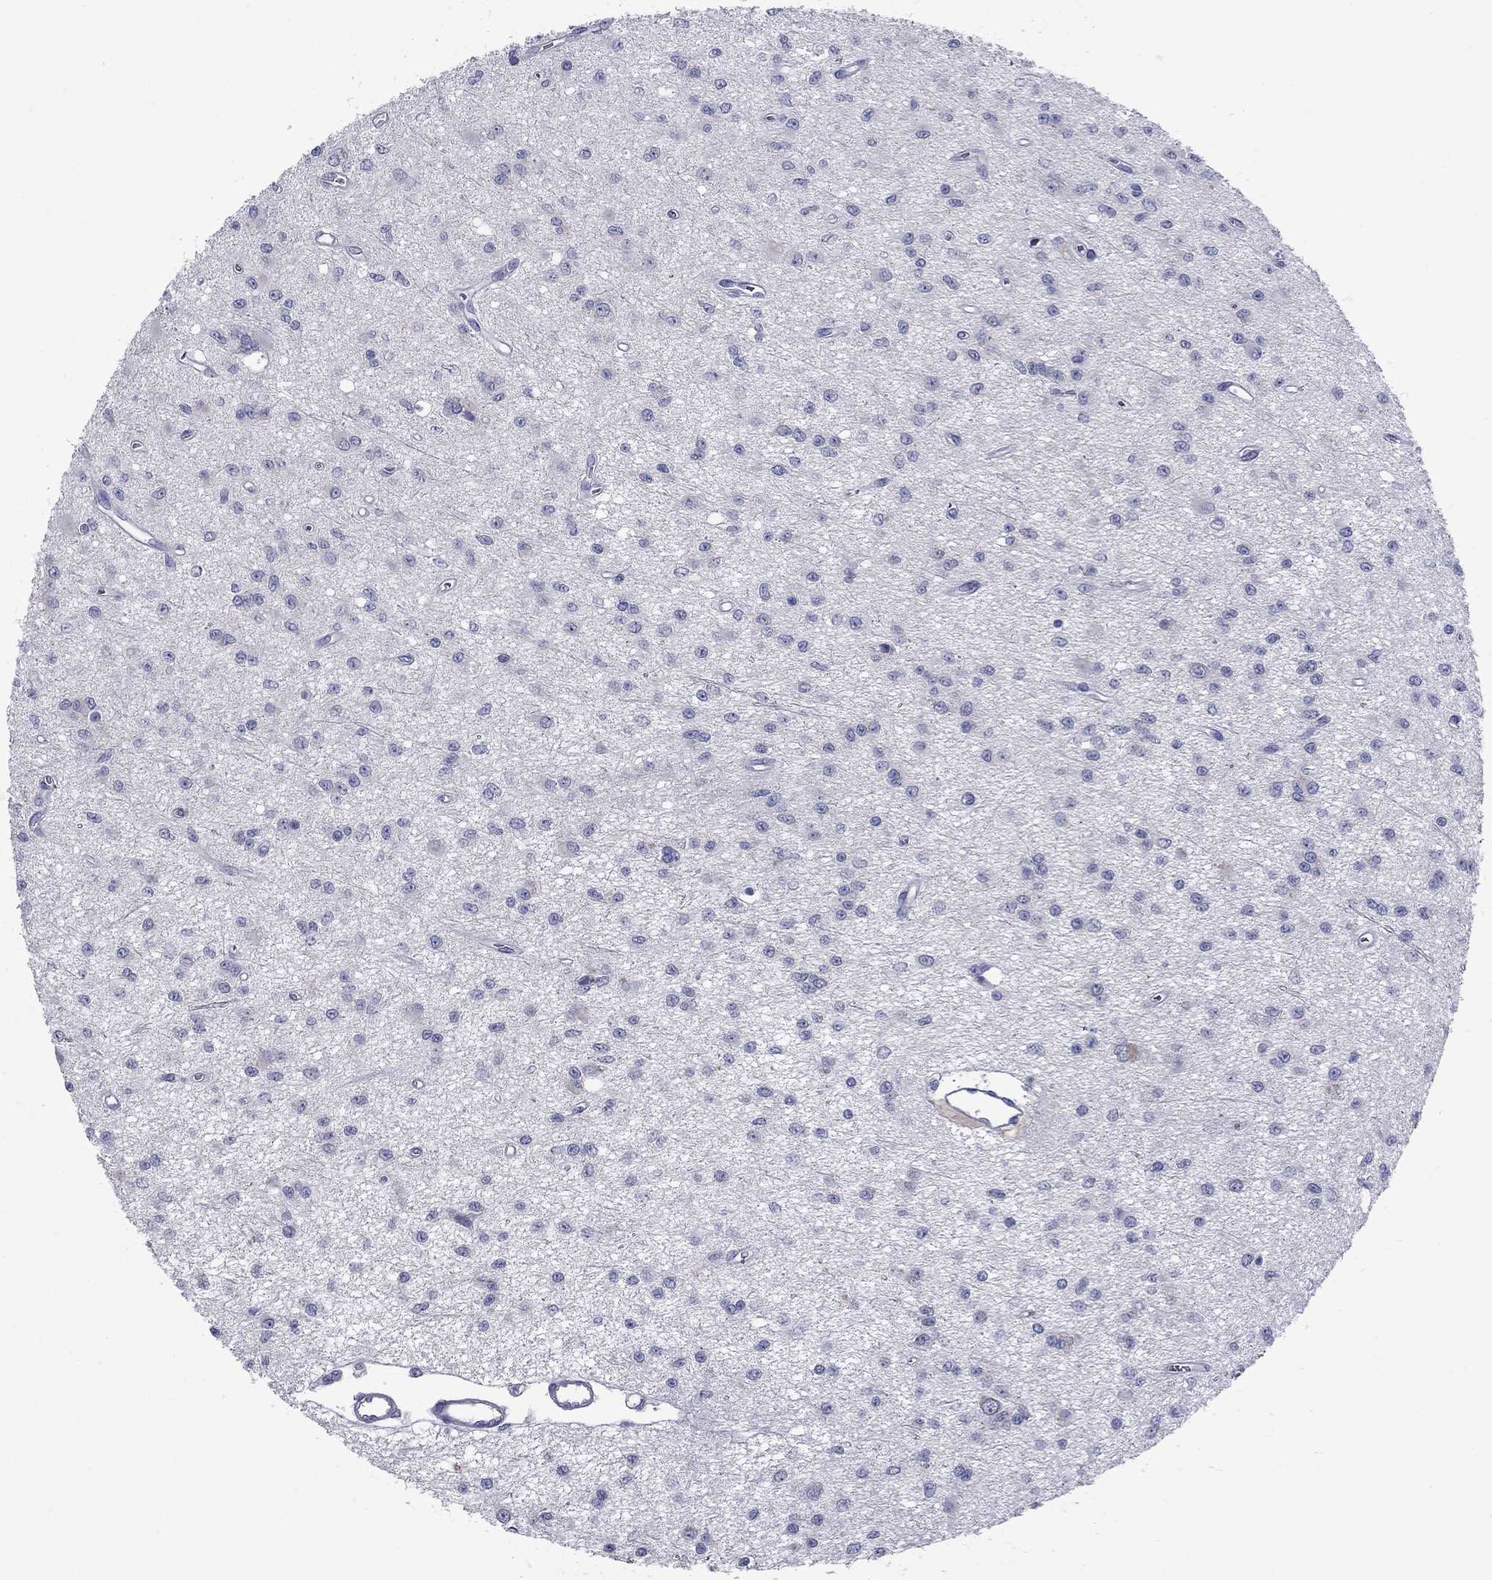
{"staining": {"intensity": "negative", "quantity": "none", "location": "none"}, "tissue": "glioma", "cell_type": "Tumor cells", "image_type": "cancer", "snomed": [{"axis": "morphology", "description": "Glioma, malignant, Low grade"}, {"axis": "topography", "description": "Brain"}], "caption": "This image is of glioma stained with immunohistochemistry to label a protein in brown with the nuclei are counter-stained blue. There is no positivity in tumor cells.", "gene": "UNC119B", "patient": {"sex": "female", "age": 45}}